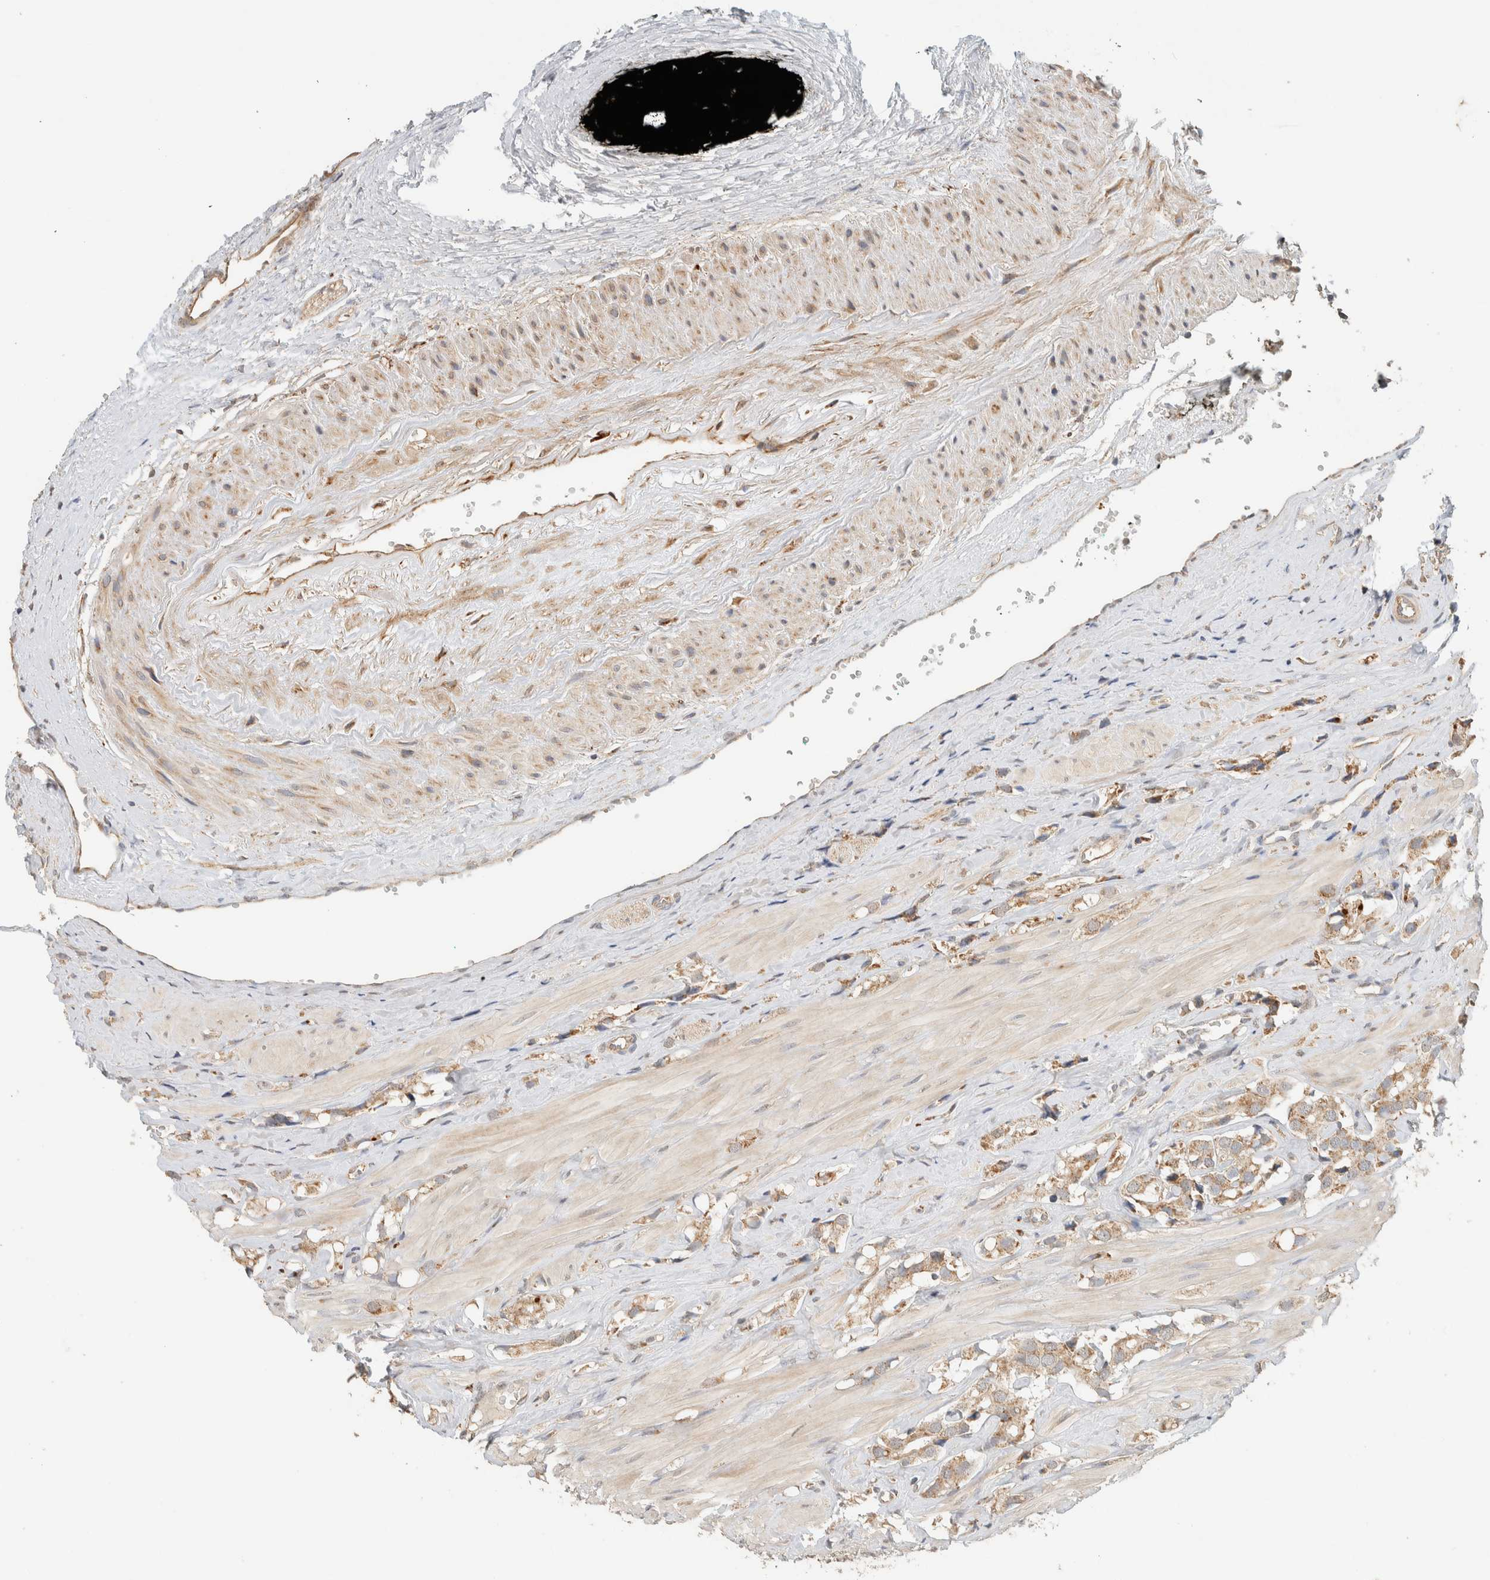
{"staining": {"intensity": "weak", "quantity": ">75%", "location": "cytoplasmic/membranous"}, "tissue": "prostate cancer", "cell_type": "Tumor cells", "image_type": "cancer", "snomed": [{"axis": "morphology", "description": "Adenocarcinoma, High grade"}, {"axis": "topography", "description": "Prostate"}], "caption": "This image exhibits immunohistochemistry staining of prostate cancer, with low weak cytoplasmic/membranous expression in about >75% of tumor cells.", "gene": "PDE7B", "patient": {"sex": "male", "age": 52}}